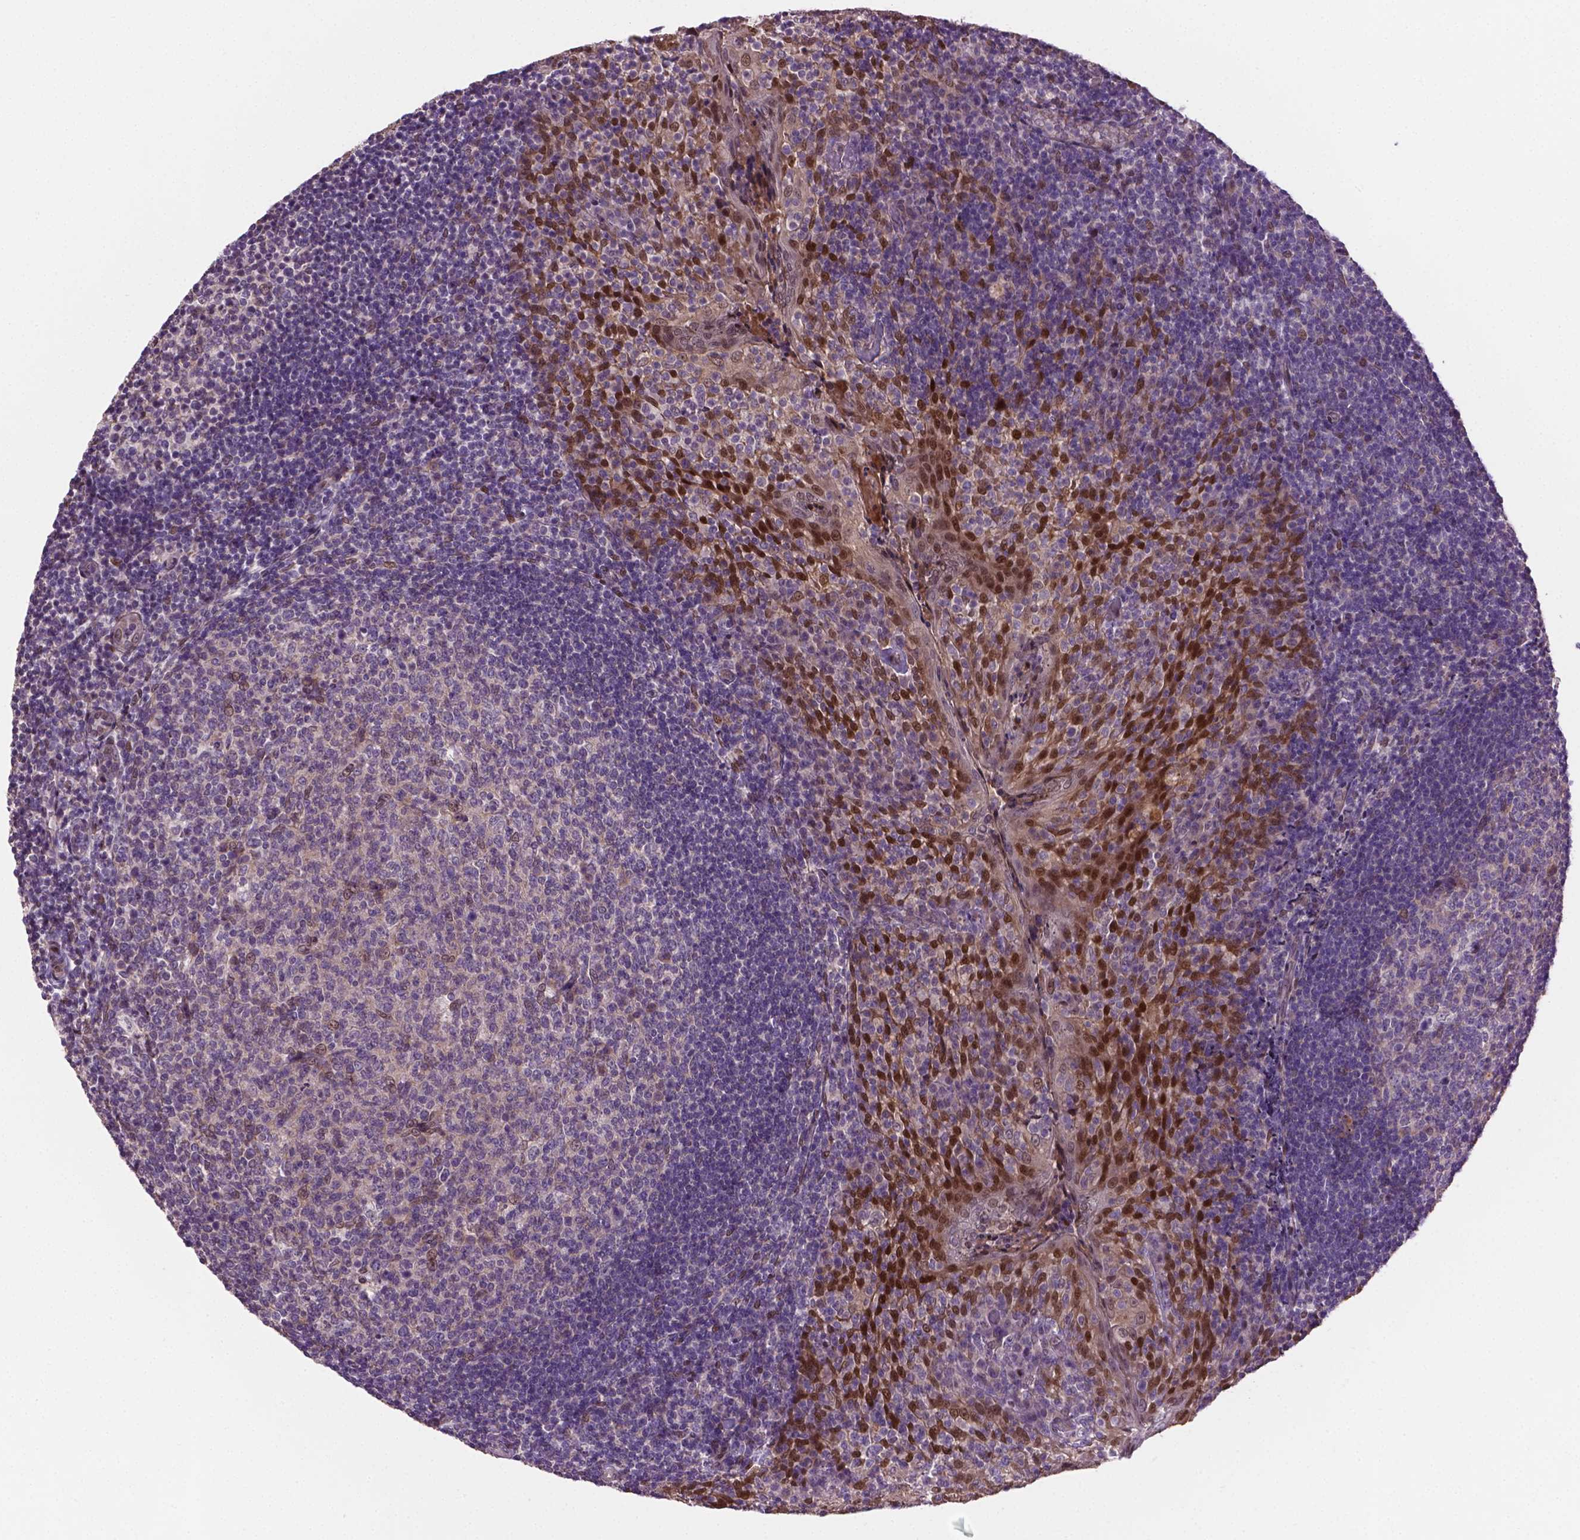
{"staining": {"intensity": "negative", "quantity": "none", "location": "none"}, "tissue": "tonsil", "cell_type": "Germinal center cells", "image_type": "normal", "snomed": [{"axis": "morphology", "description": "Normal tissue, NOS"}, {"axis": "topography", "description": "Tonsil"}], "caption": "DAB immunohistochemical staining of benign human tonsil displays no significant positivity in germinal center cells. (DAB (3,3'-diaminobenzidine) IHC with hematoxylin counter stain).", "gene": "ENSG00000289700", "patient": {"sex": "female", "age": 10}}